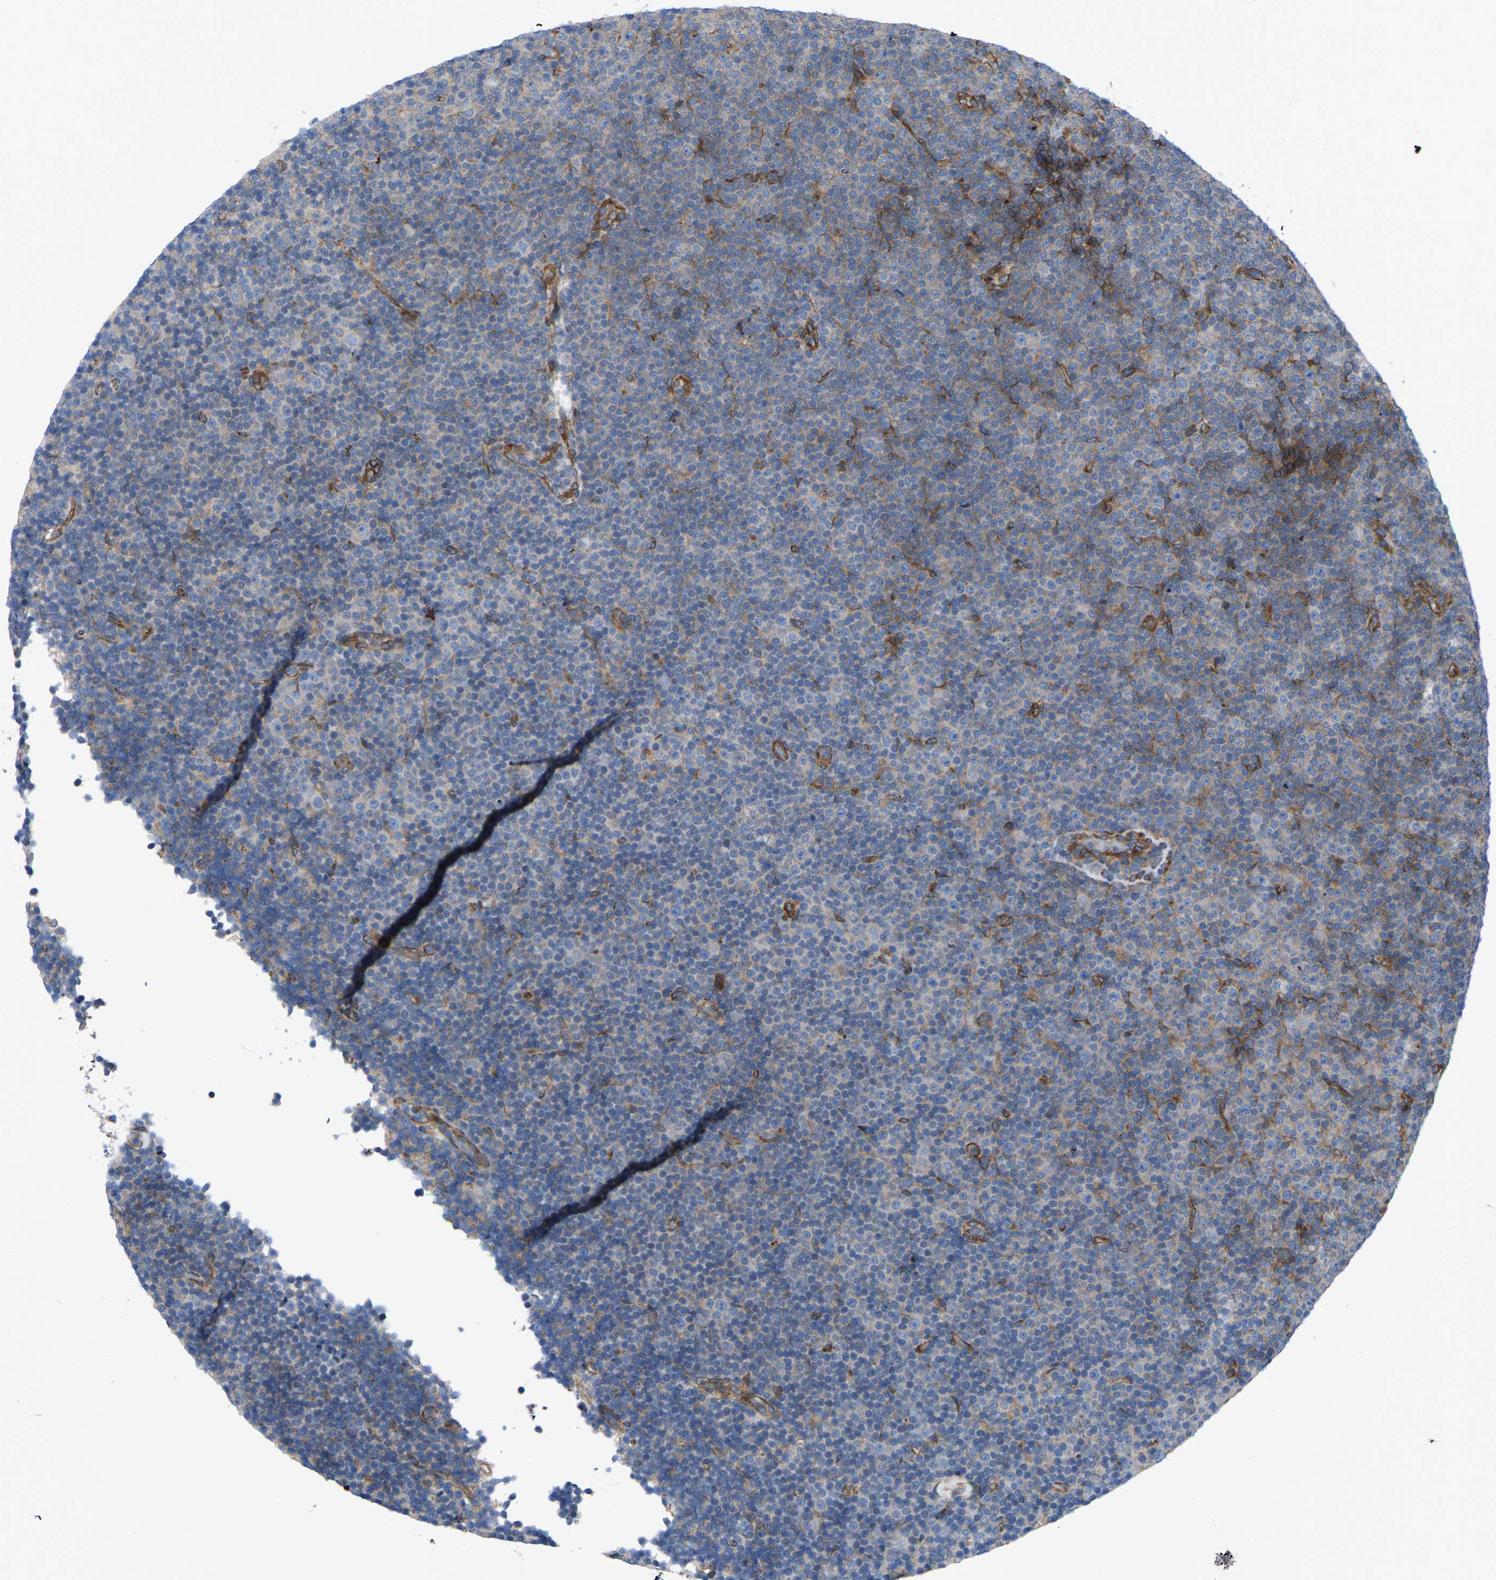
{"staining": {"intensity": "moderate", "quantity": "25%-75%", "location": "cytoplasmic/membranous"}, "tissue": "lymphoma", "cell_type": "Tumor cells", "image_type": "cancer", "snomed": [{"axis": "morphology", "description": "Malignant lymphoma, non-Hodgkin's type, Low grade"}, {"axis": "topography", "description": "Lymph node"}], "caption": "Human malignant lymphoma, non-Hodgkin's type (low-grade) stained with a brown dye reveals moderate cytoplasmic/membranous positive expression in about 25%-75% of tumor cells.", "gene": "TOR1B", "patient": {"sex": "female", "age": 67}}